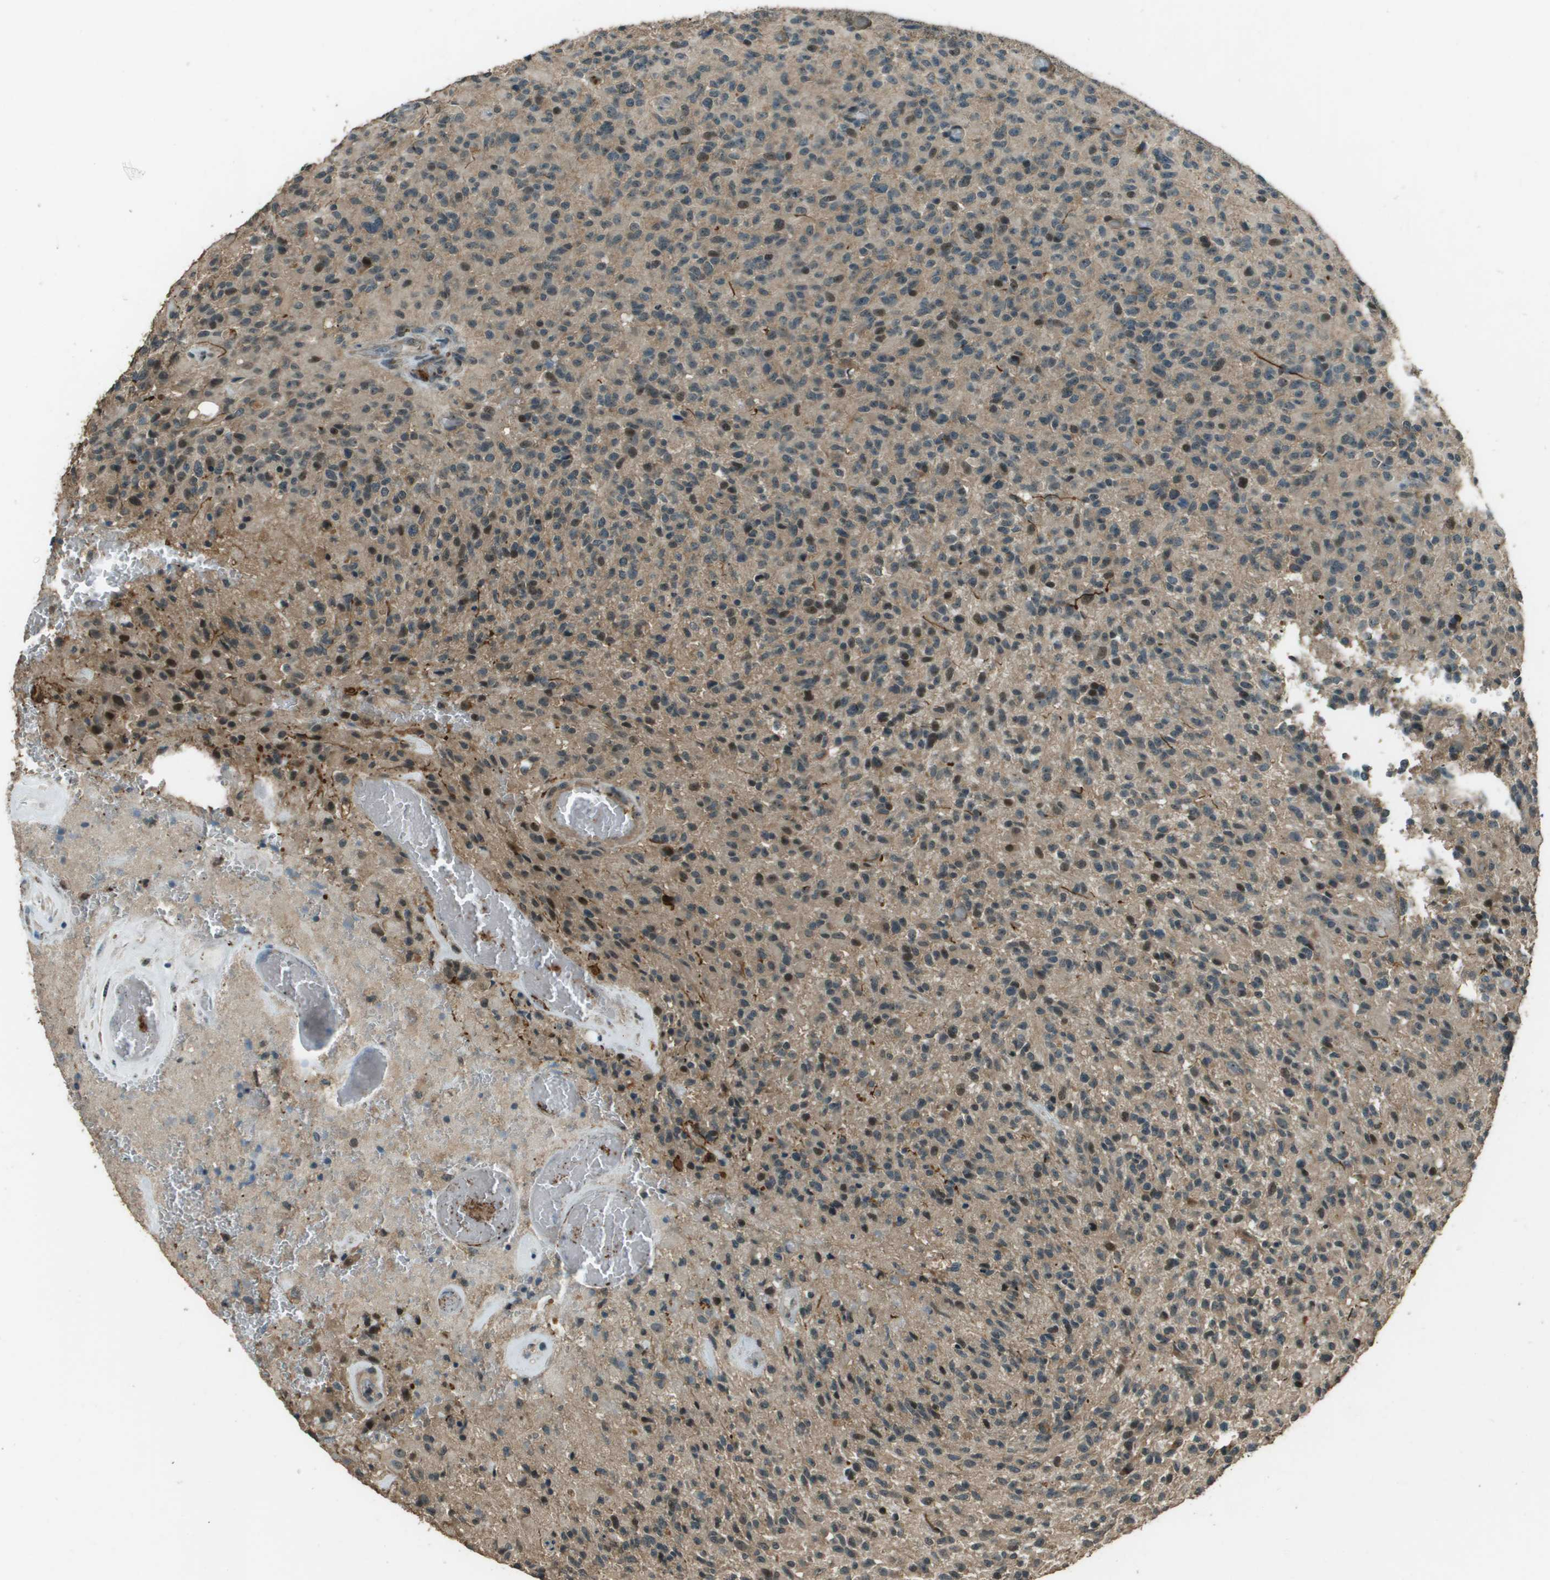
{"staining": {"intensity": "moderate", "quantity": "25%-75%", "location": "cytoplasmic/membranous"}, "tissue": "glioma", "cell_type": "Tumor cells", "image_type": "cancer", "snomed": [{"axis": "morphology", "description": "Glioma, malignant, High grade"}, {"axis": "topography", "description": "Brain"}], "caption": "Protein analysis of high-grade glioma (malignant) tissue shows moderate cytoplasmic/membranous positivity in about 25%-75% of tumor cells.", "gene": "SDC3", "patient": {"sex": "male", "age": 71}}